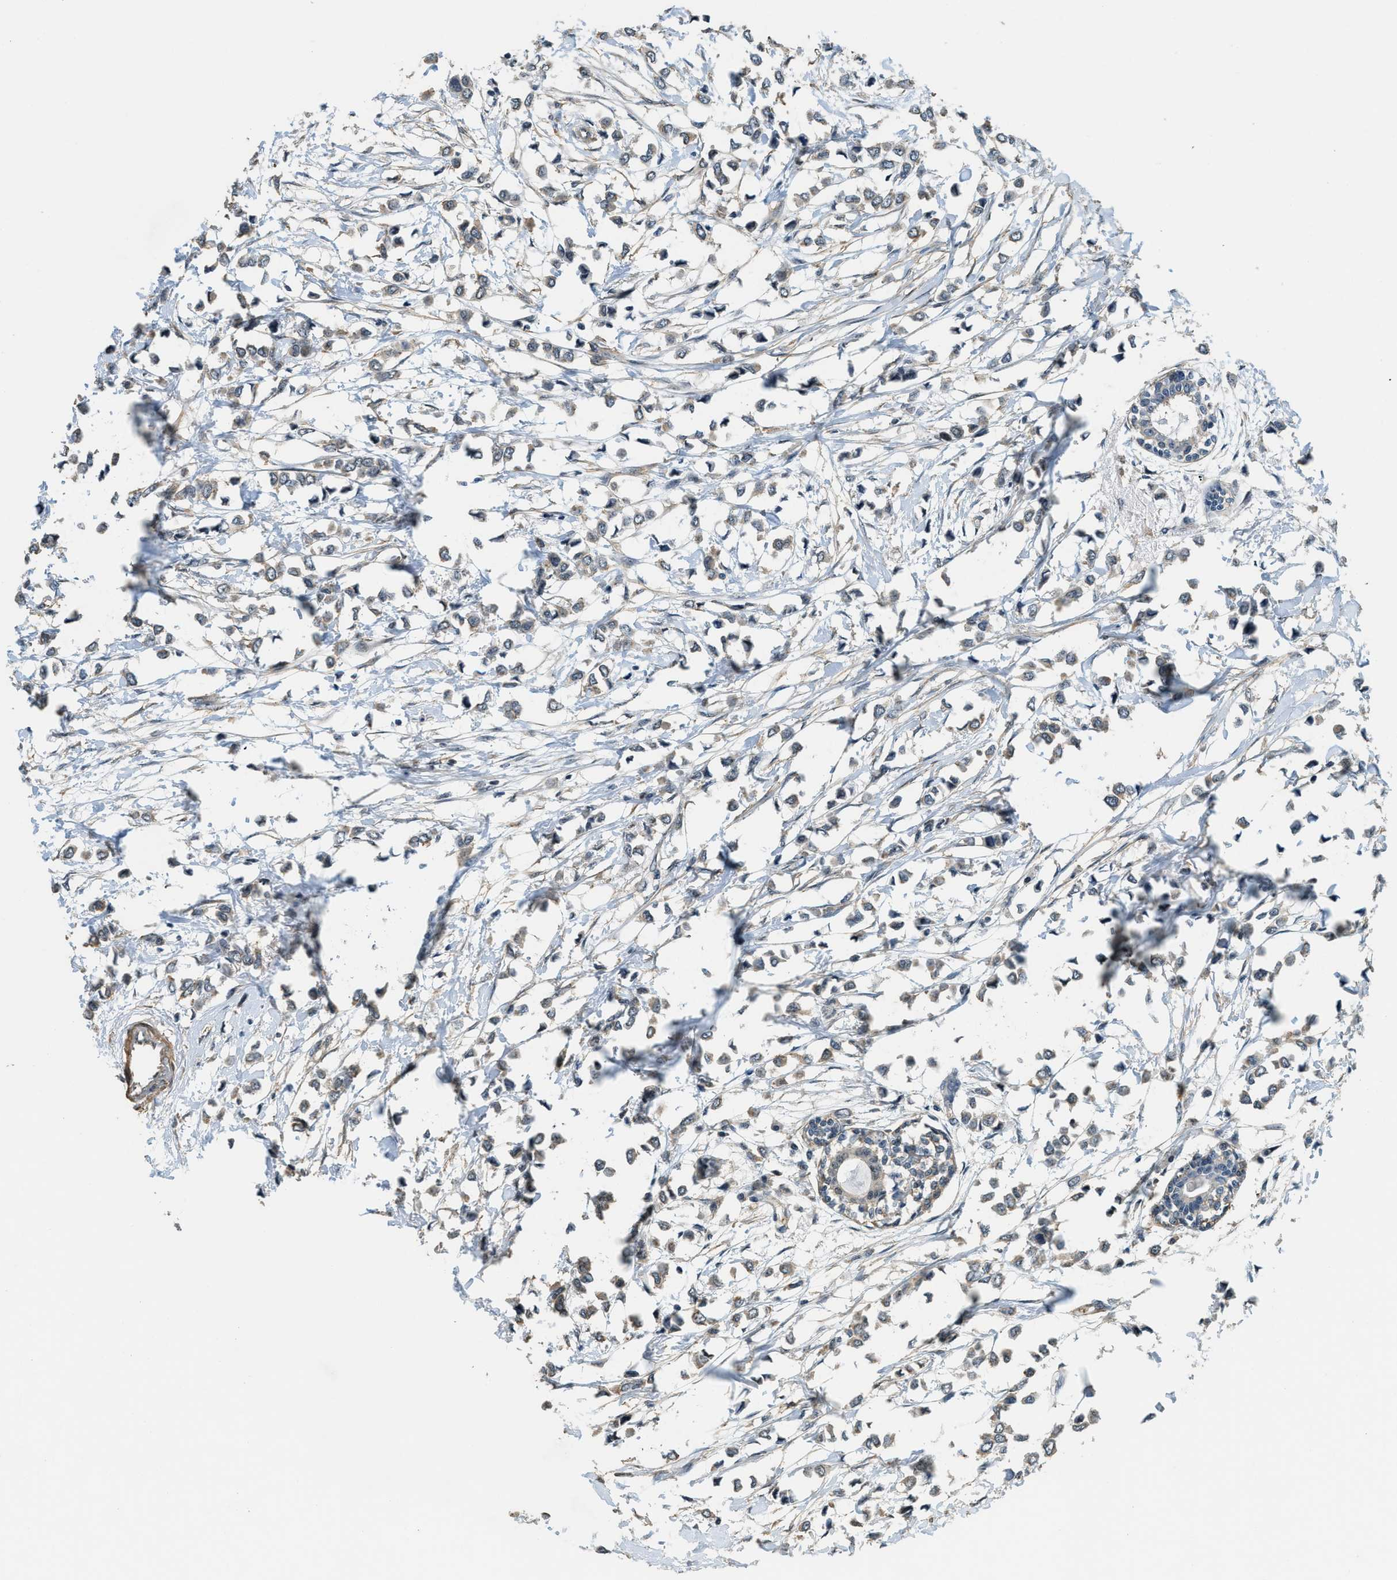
{"staining": {"intensity": "weak", "quantity": ">75%", "location": "cytoplasmic/membranous"}, "tissue": "breast cancer", "cell_type": "Tumor cells", "image_type": "cancer", "snomed": [{"axis": "morphology", "description": "Lobular carcinoma"}, {"axis": "topography", "description": "Breast"}], "caption": "A histopathology image of lobular carcinoma (breast) stained for a protein exhibits weak cytoplasmic/membranous brown staining in tumor cells. (brown staining indicates protein expression, while blue staining denotes nuclei).", "gene": "MED21", "patient": {"sex": "female", "age": 51}}